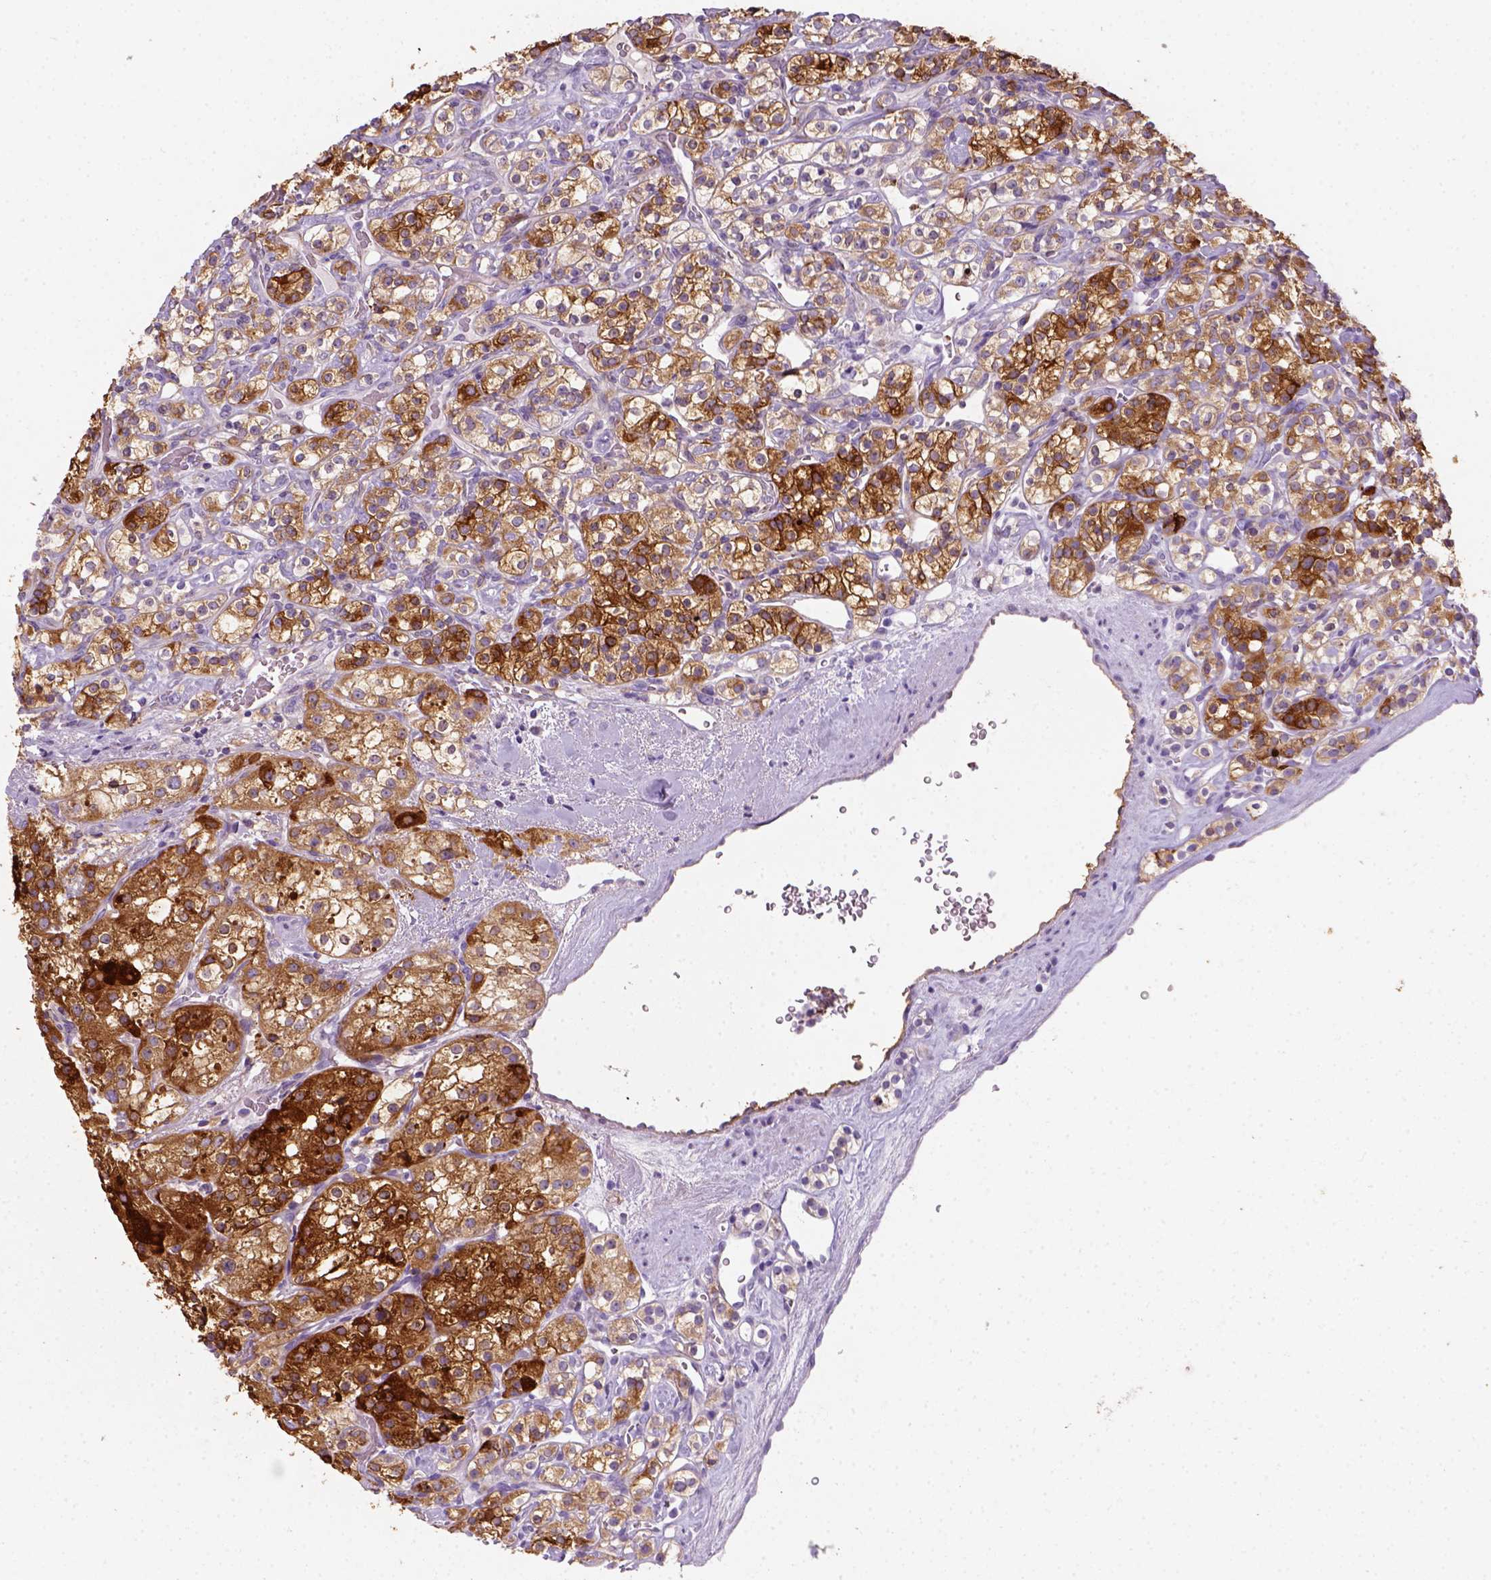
{"staining": {"intensity": "strong", "quantity": ">75%", "location": "cytoplasmic/membranous"}, "tissue": "renal cancer", "cell_type": "Tumor cells", "image_type": "cancer", "snomed": [{"axis": "morphology", "description": "Adenocarcinoma, NOS"}, {"axis": "topography", "description": "Kidney"}], "caption": "Renal adenocarcinoma stained for a protein shows strong cytoplasmic/membranous positivity in tumor cells.", "gene": "CES2", "patient": {"sex": "male", "age": 77}}